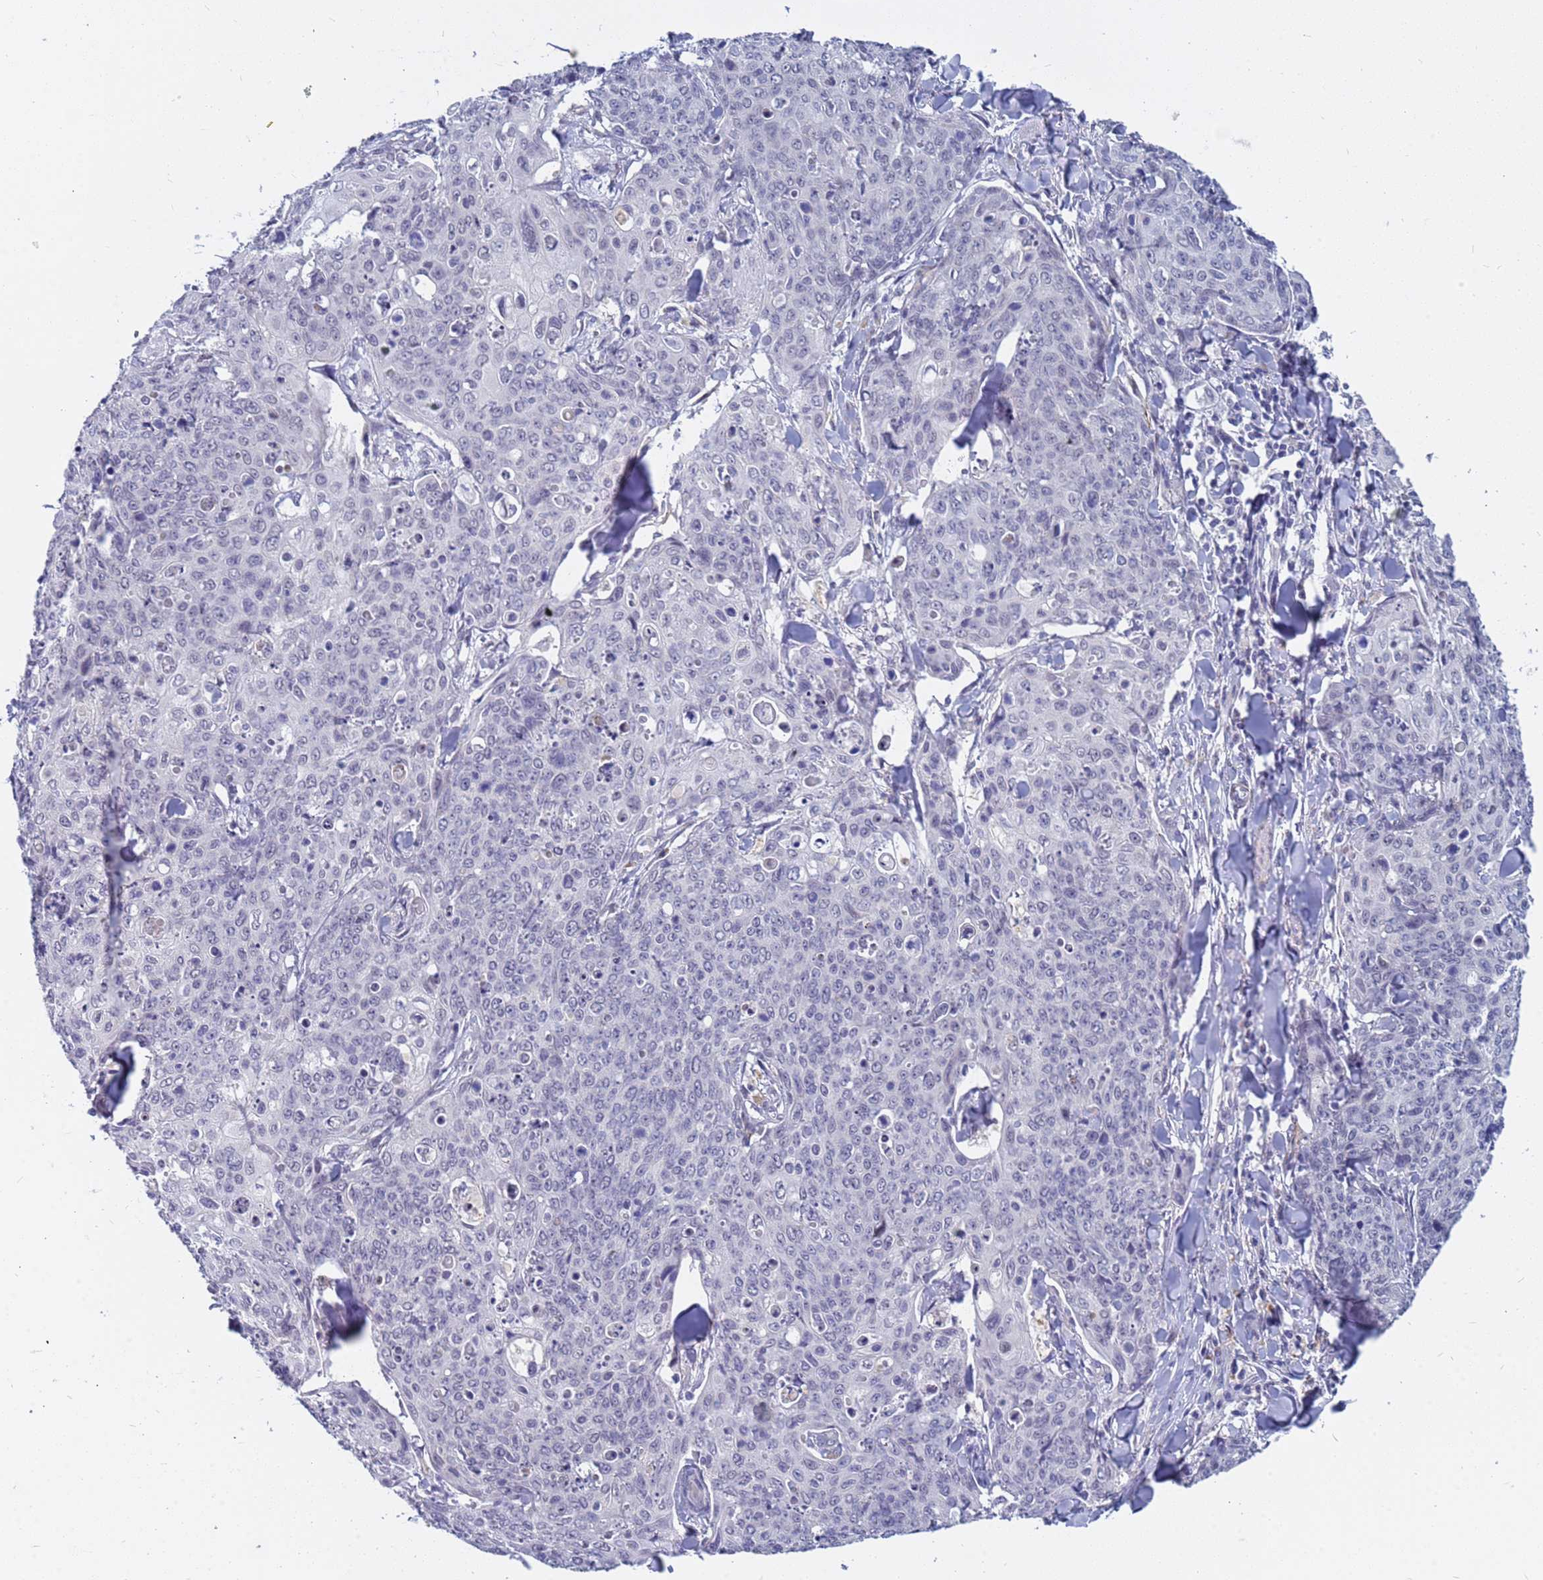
{"staining": {"intensity": "negative", "quantity": "none", "location": "none"}, "tissue": "skin cancer", "cell_type": "Tumor cells", "image_type": "cancer", "snomed": [{"axis": "morphology", "description": "Squamous cell carcinoma, NOS"}, {"axis": "topography", "description": "Skin"}, {"axis": "topography", "description": "Vulva"}], "caption": "The IHC photomicrograph has no significant positivity in tumor cells of skin squamous cell carcinoma tissue.", "gene": "CXorf65", "patient": {"sex": "female", "age": 85}}